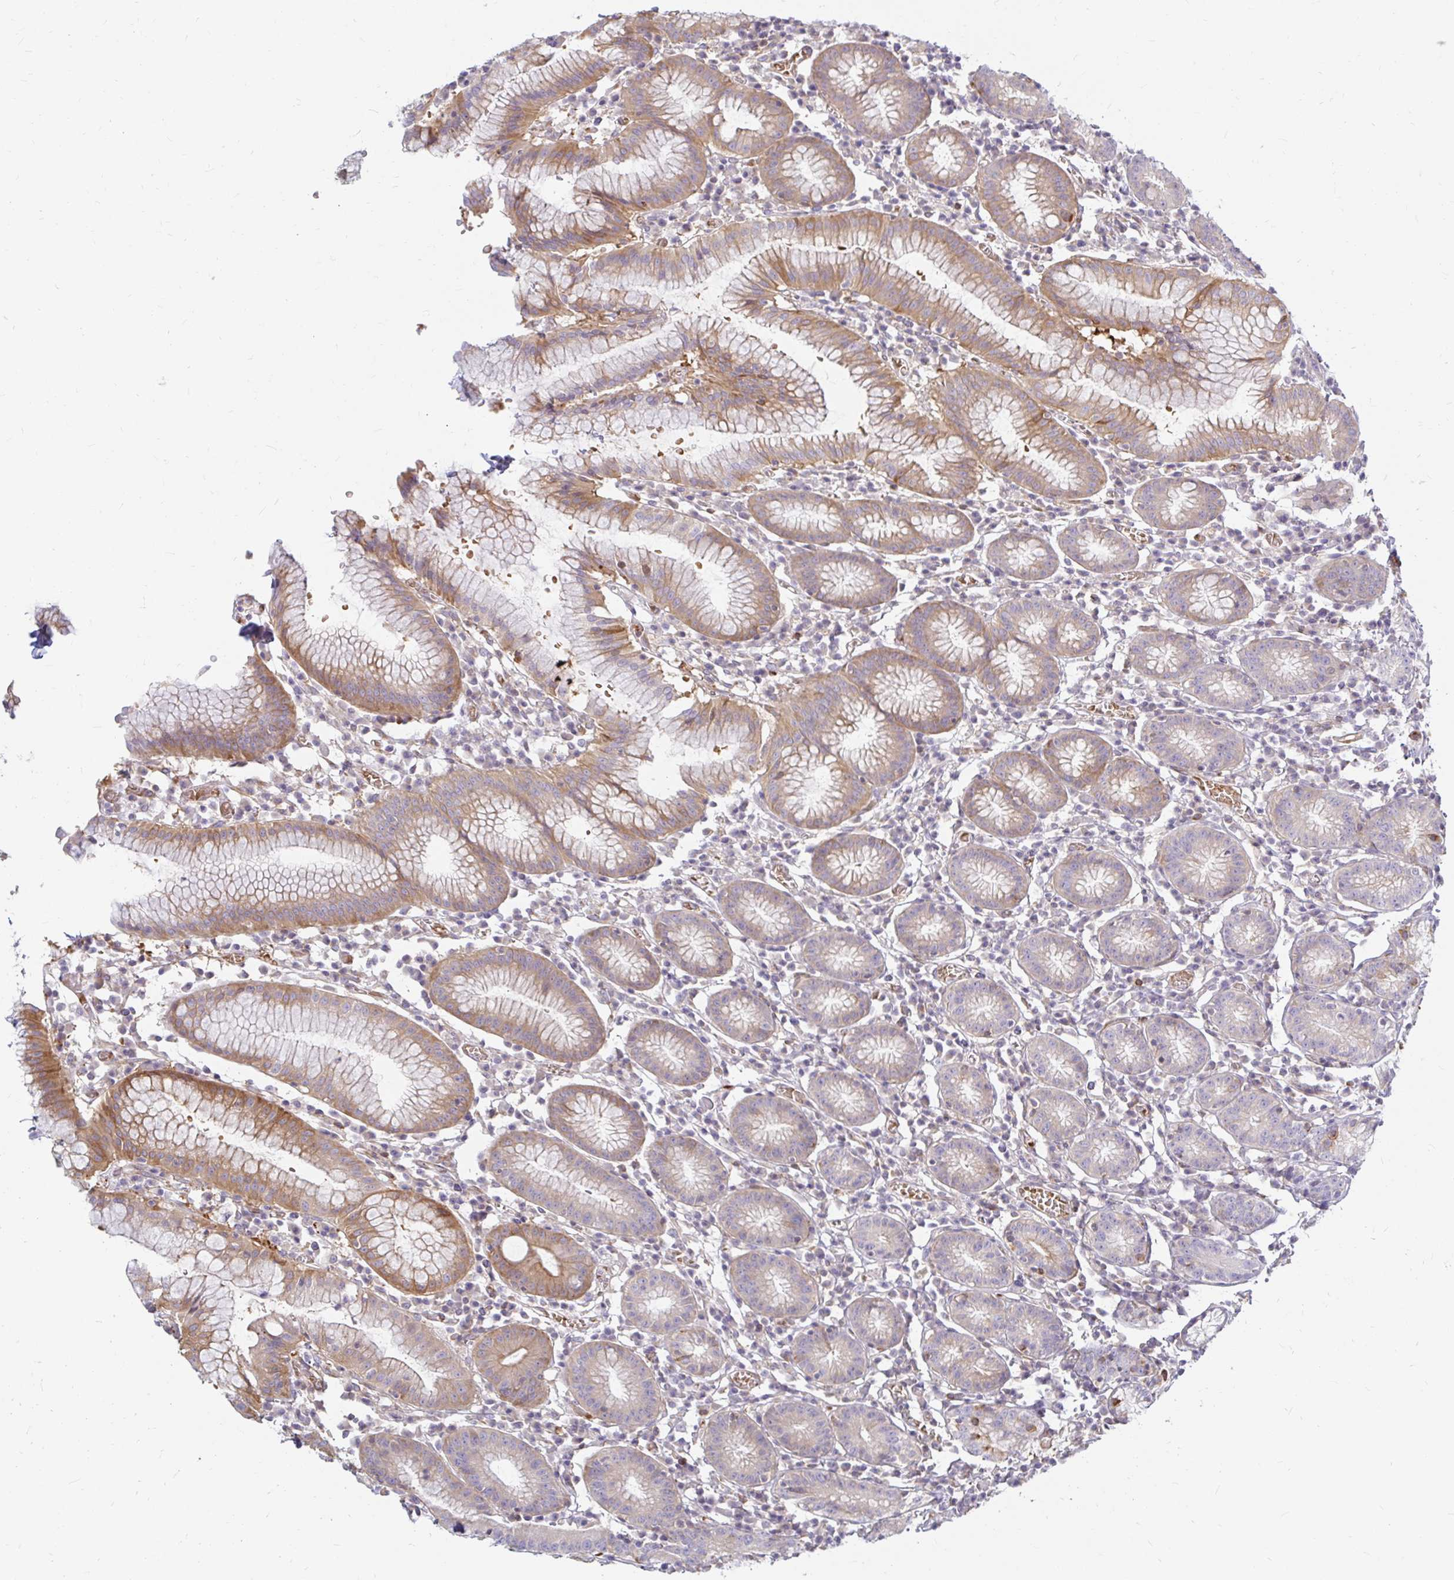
{"staining": {"intensity": "moderate", "quantity": "25%-75%", "location": "cytoplasmic/membranous"}, "tissue": "stomach", "cell_type": "Glandular cells", "image_type": "normal", "snomed": [{"axis": "morphology", "description": "Normal tissue, NOS"}, {"axis": "topography", "description": "Stomach"}], "caption": "About 25%-75% of glandular cells in benign stomach display moderate cytoplasmic/membranous protein positivity as visualized by brown immunohistochemical staining.", "gene": "CAST", "patient": {"sex": "male", "age": 55}}